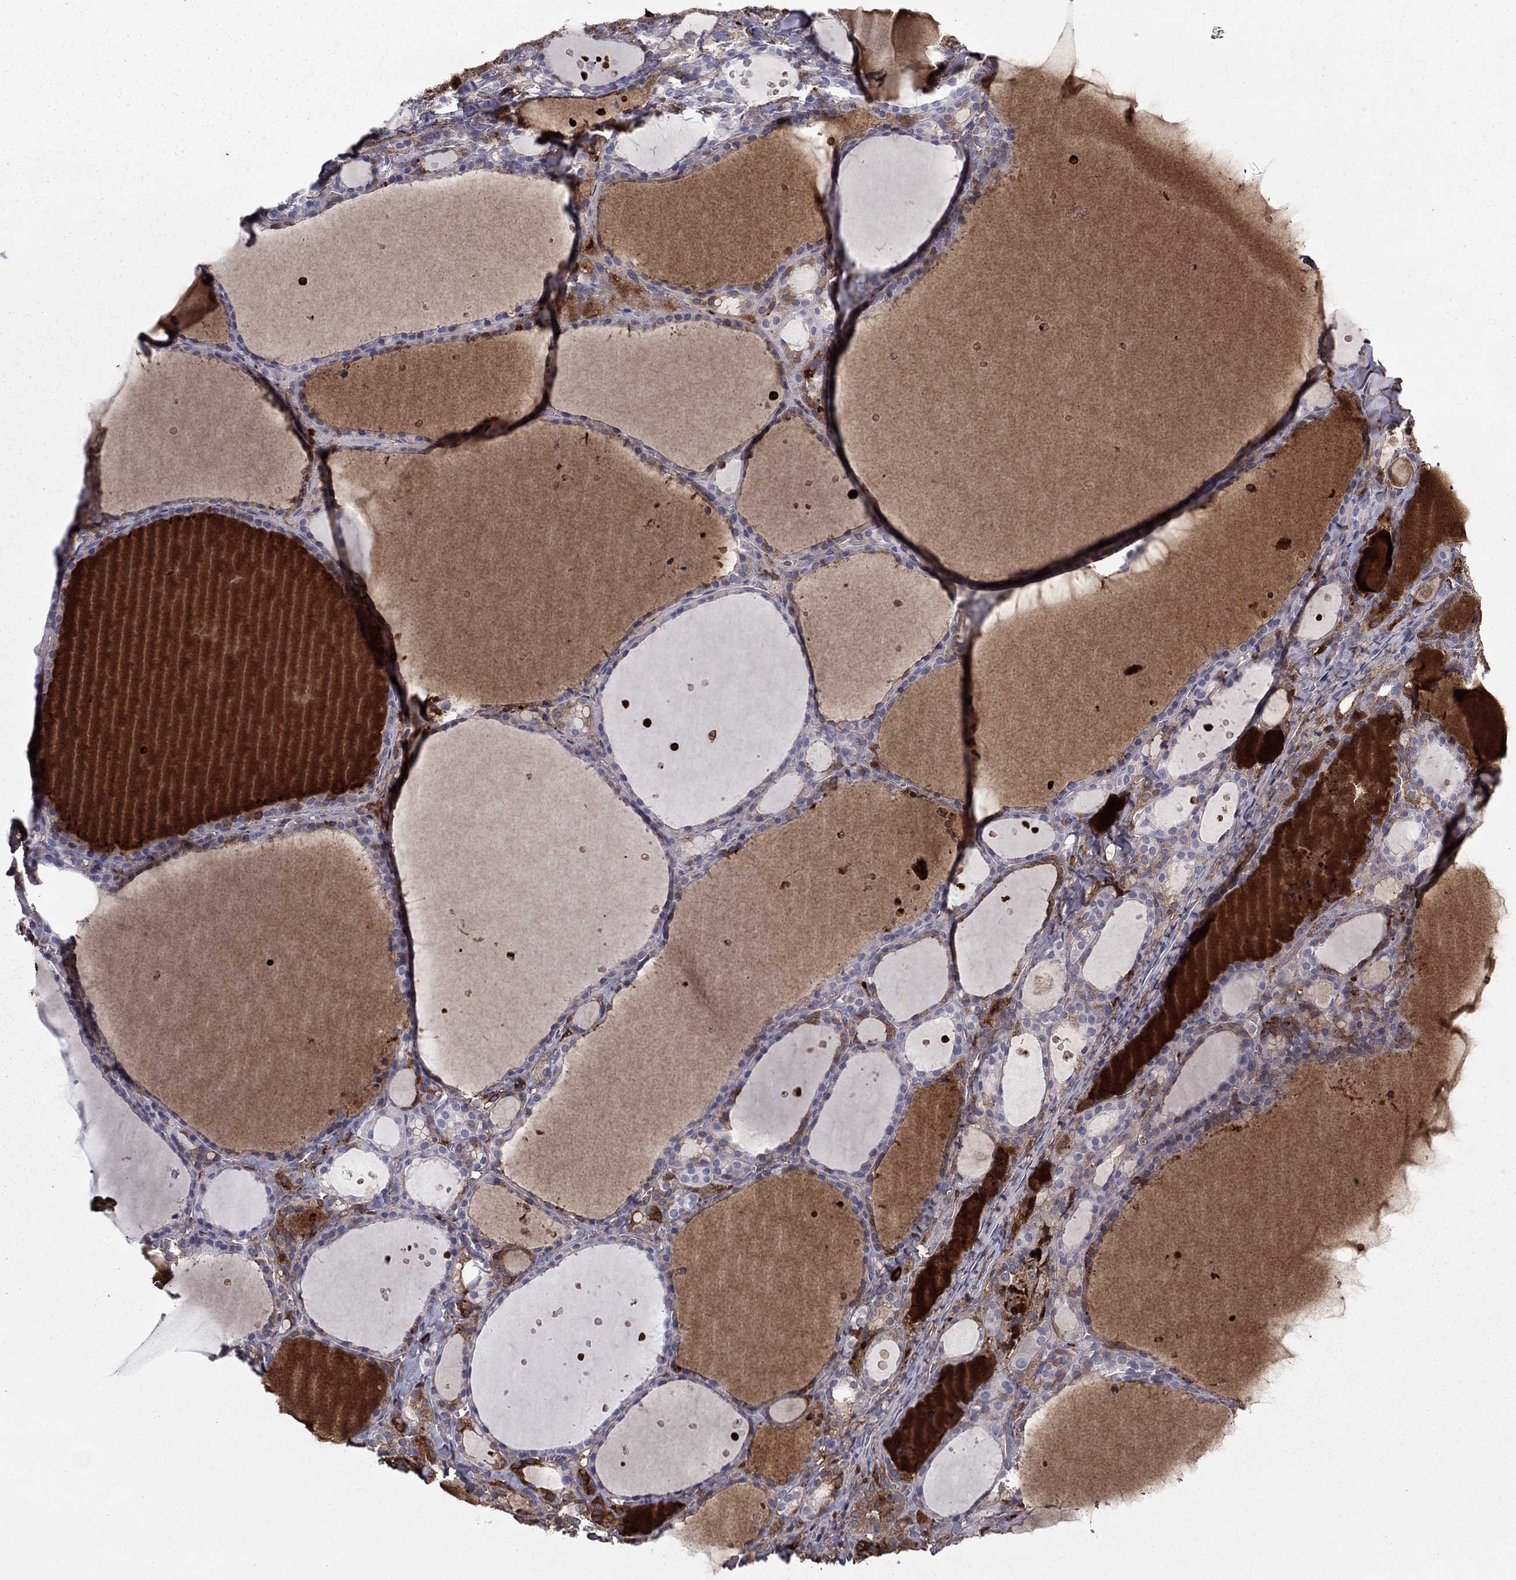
{"staining": {"intensity": "moderate", "quantity": "<25%", "location": "cytoplasmic/membranous"}, "tissue": "thyroid gland", "cell_type": "Glandular cells", "image_type": "normal", "snomed": [{"axis": "morphology", "description": "Normal tissue, NOS"}, {"axis": "topography", "description": "Thyroid gland"}], "caption": "Unremarkable thyroid gland displays moderate cytoplasmic/membranous staining in about <25% of glandular cells.", "gene": "HPX", "patient": {"sex": "male", "age": 68}}